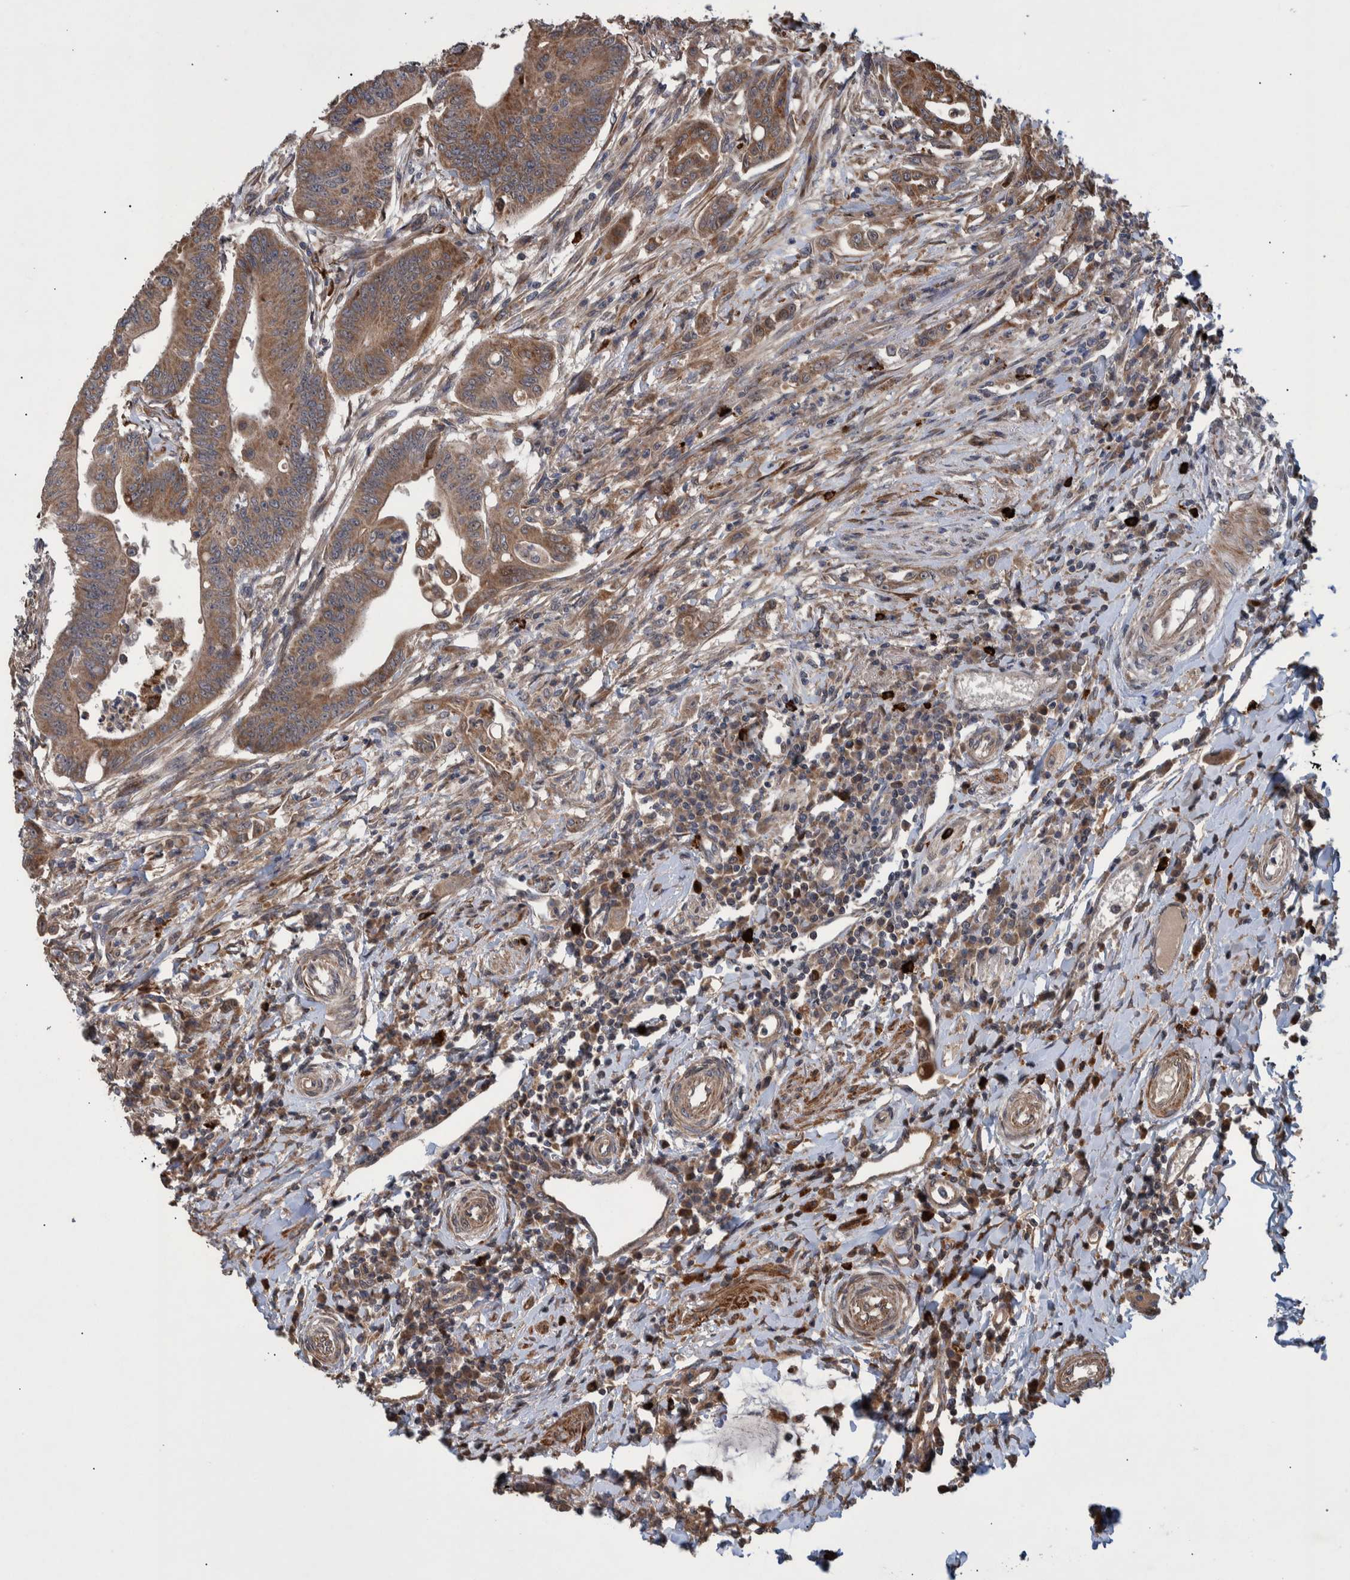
{"staining": {"intensity": "moderate", "quantity": ">75%", "location": "cytoplasmic/membranous"}, "tissue": "colorectal cancer", "cell_type": "Tumor cells", "image_type": "cancer", "snomed": [{"axis": "morphology", "description": "Adenoma, NOS"}, {"axis": "morphology", "description": "Adenocarcinoma, NOS"}, {"axis": "topography", "description": "Colon"}], "caption": "Protein staining reveals moderate cytoplasmic/membranous expression in approximately >75% of tumor cells in colorectal cancer (adenoma).", "gene": "B3GNTL1", "patient": {"sex": "male", "age": 79}}